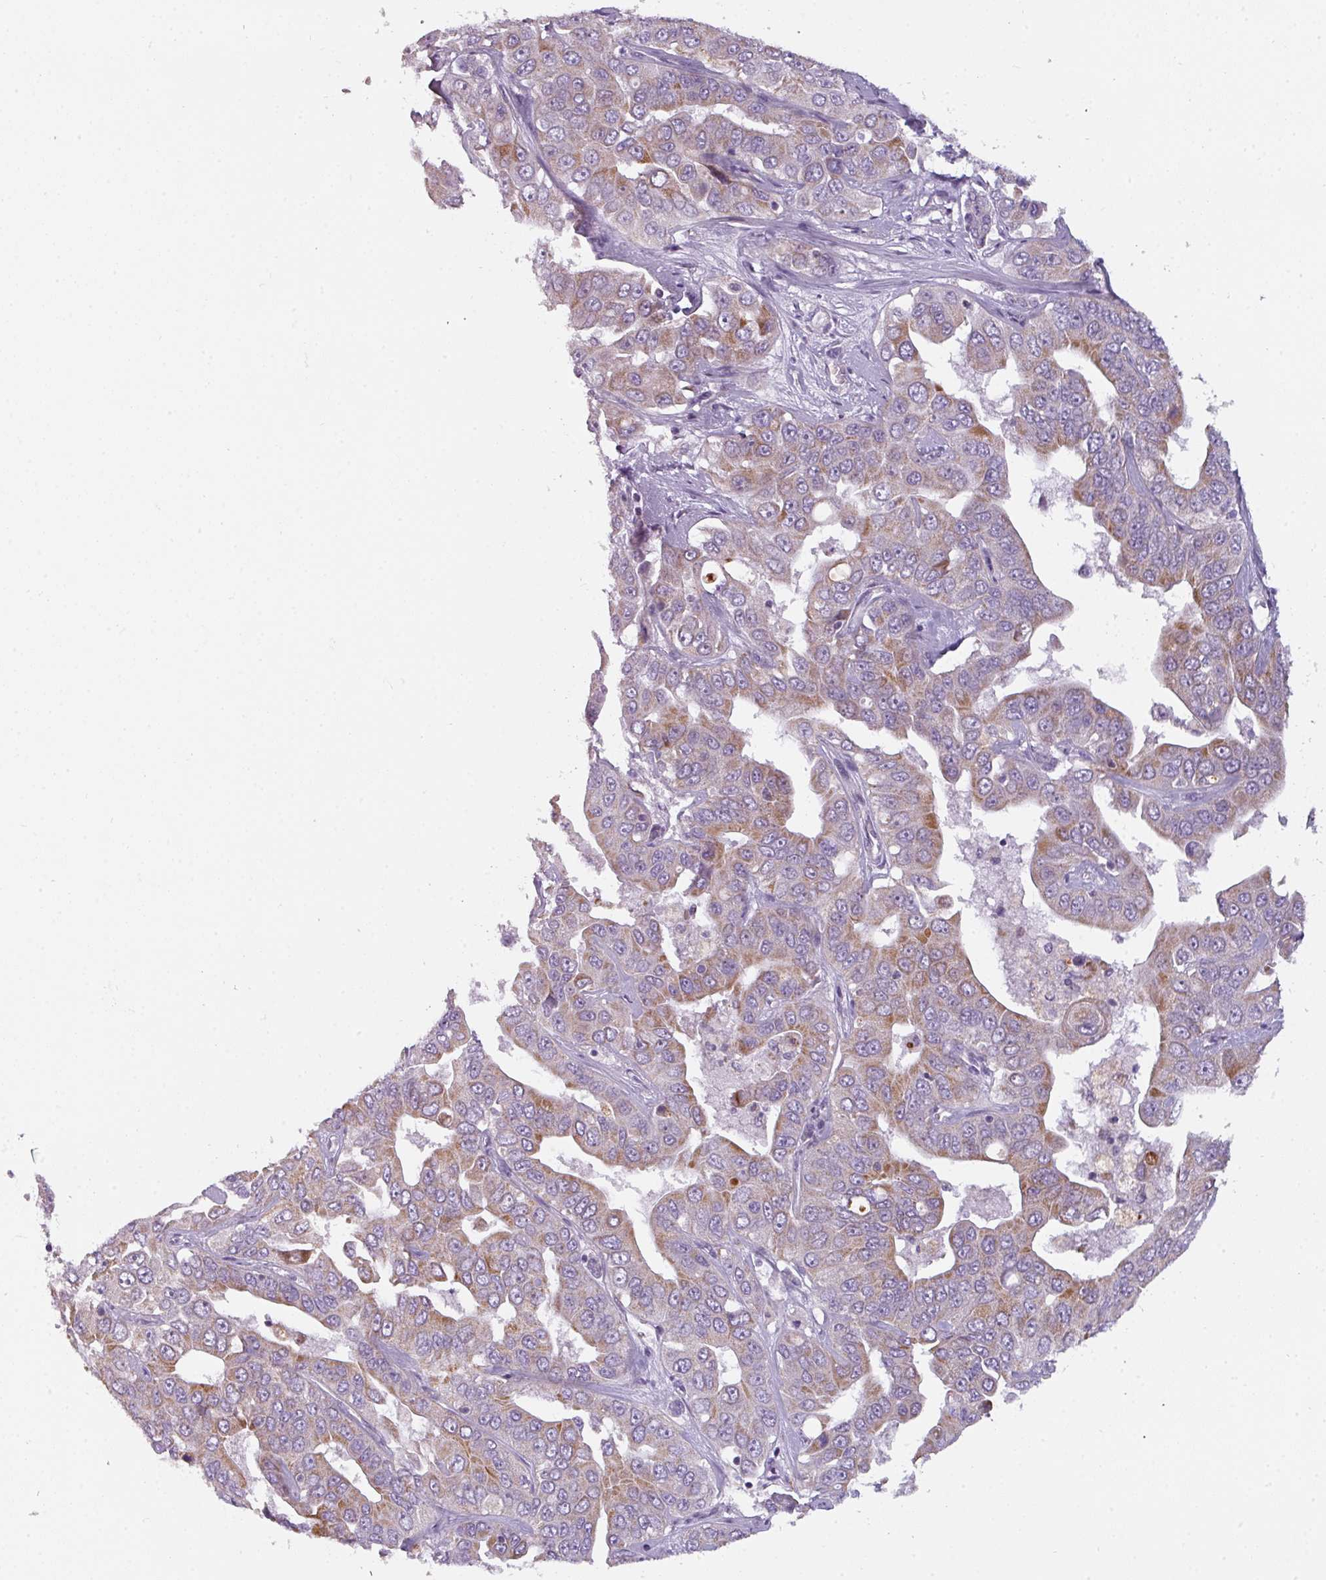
{"staining": {"intensity": "moderate", "quantity": "25%-75%", "location": "cytoplasmic/membranous"}, "tissue": "liver cancer", "cell_type": "Tumor cells", "image_type": "cancer", "snomed": [{"axis": "morphology", "description": "Cholangiocarcinoma"}, {"axis": "topography", "description": "Liver"}], "caption": "Liver cancer (cholangiocarcinoma) tissue reveals moderate cytoplasmic/membranous expression in about 25%-75% of tumor cells, visualized by immunohistochemistry.", "gene": "C2orf68", "patient": {"sex": "female", "age": 52}}